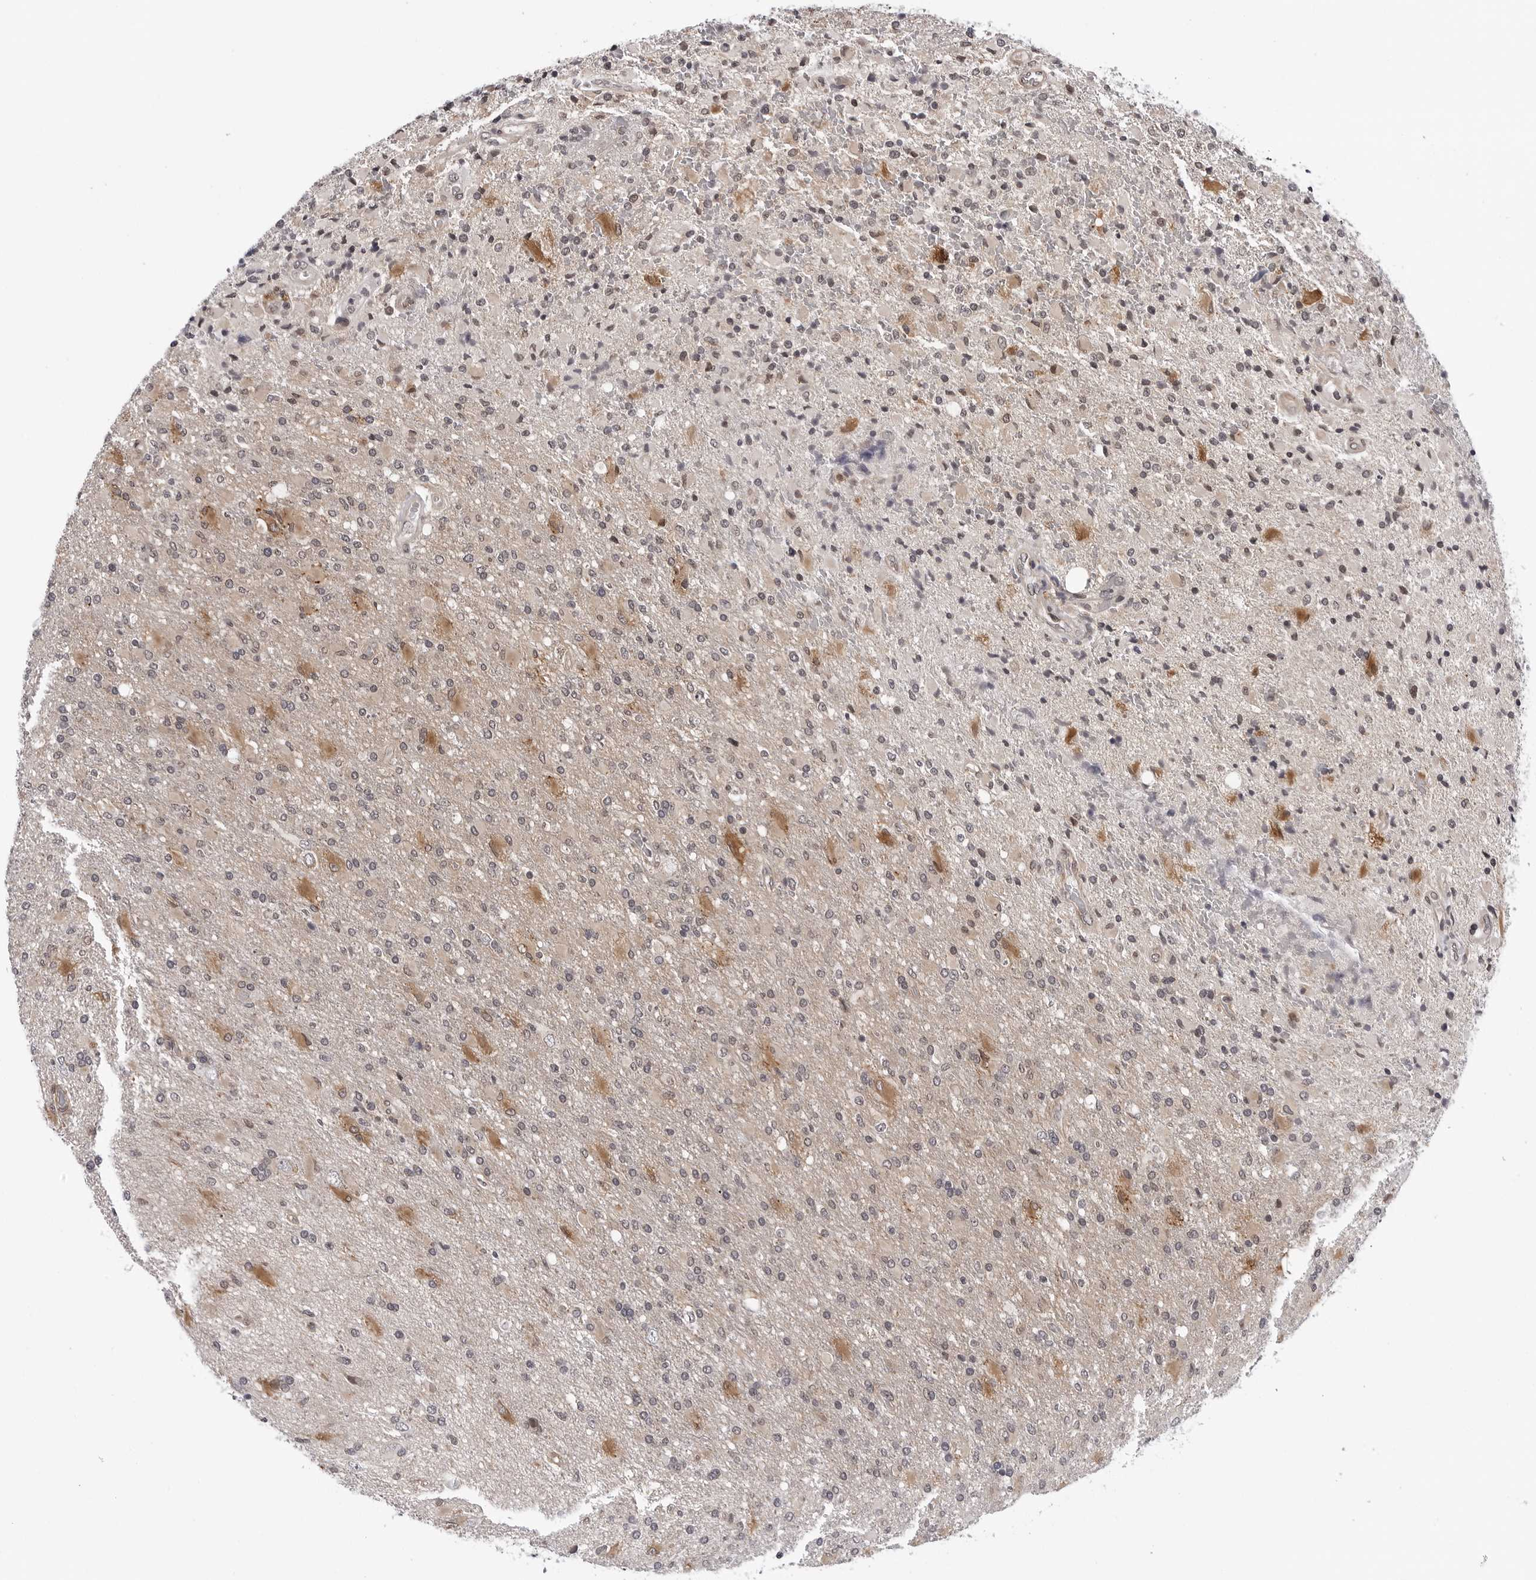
{"staining": {"intensity": "moderate", "quantity": "<25%", "location": "cytoplasmic/membranous"}, "tissue": "glioma", "cell_type": "Tumor cells", "image_type": "cancer", "snomed": [{"axis": "morphology", "description": "Glioma, malignant, High grade"}, {"axis": "topography", "description": "Brain"}], "caption": "Immunohistochemistry photomicrograph of neoplastic tissue: high-grade glioma (malignant) stained using immunohistochemistry (IHC) shows low levels of moderate protein expression localized specifically in the cytoplasmic/membranous of tumor cells, appearing as a cytoplasmic/membranous brown color.", "gene": "KIAA1614", "patient": {"sex": "male", "age": 71}}